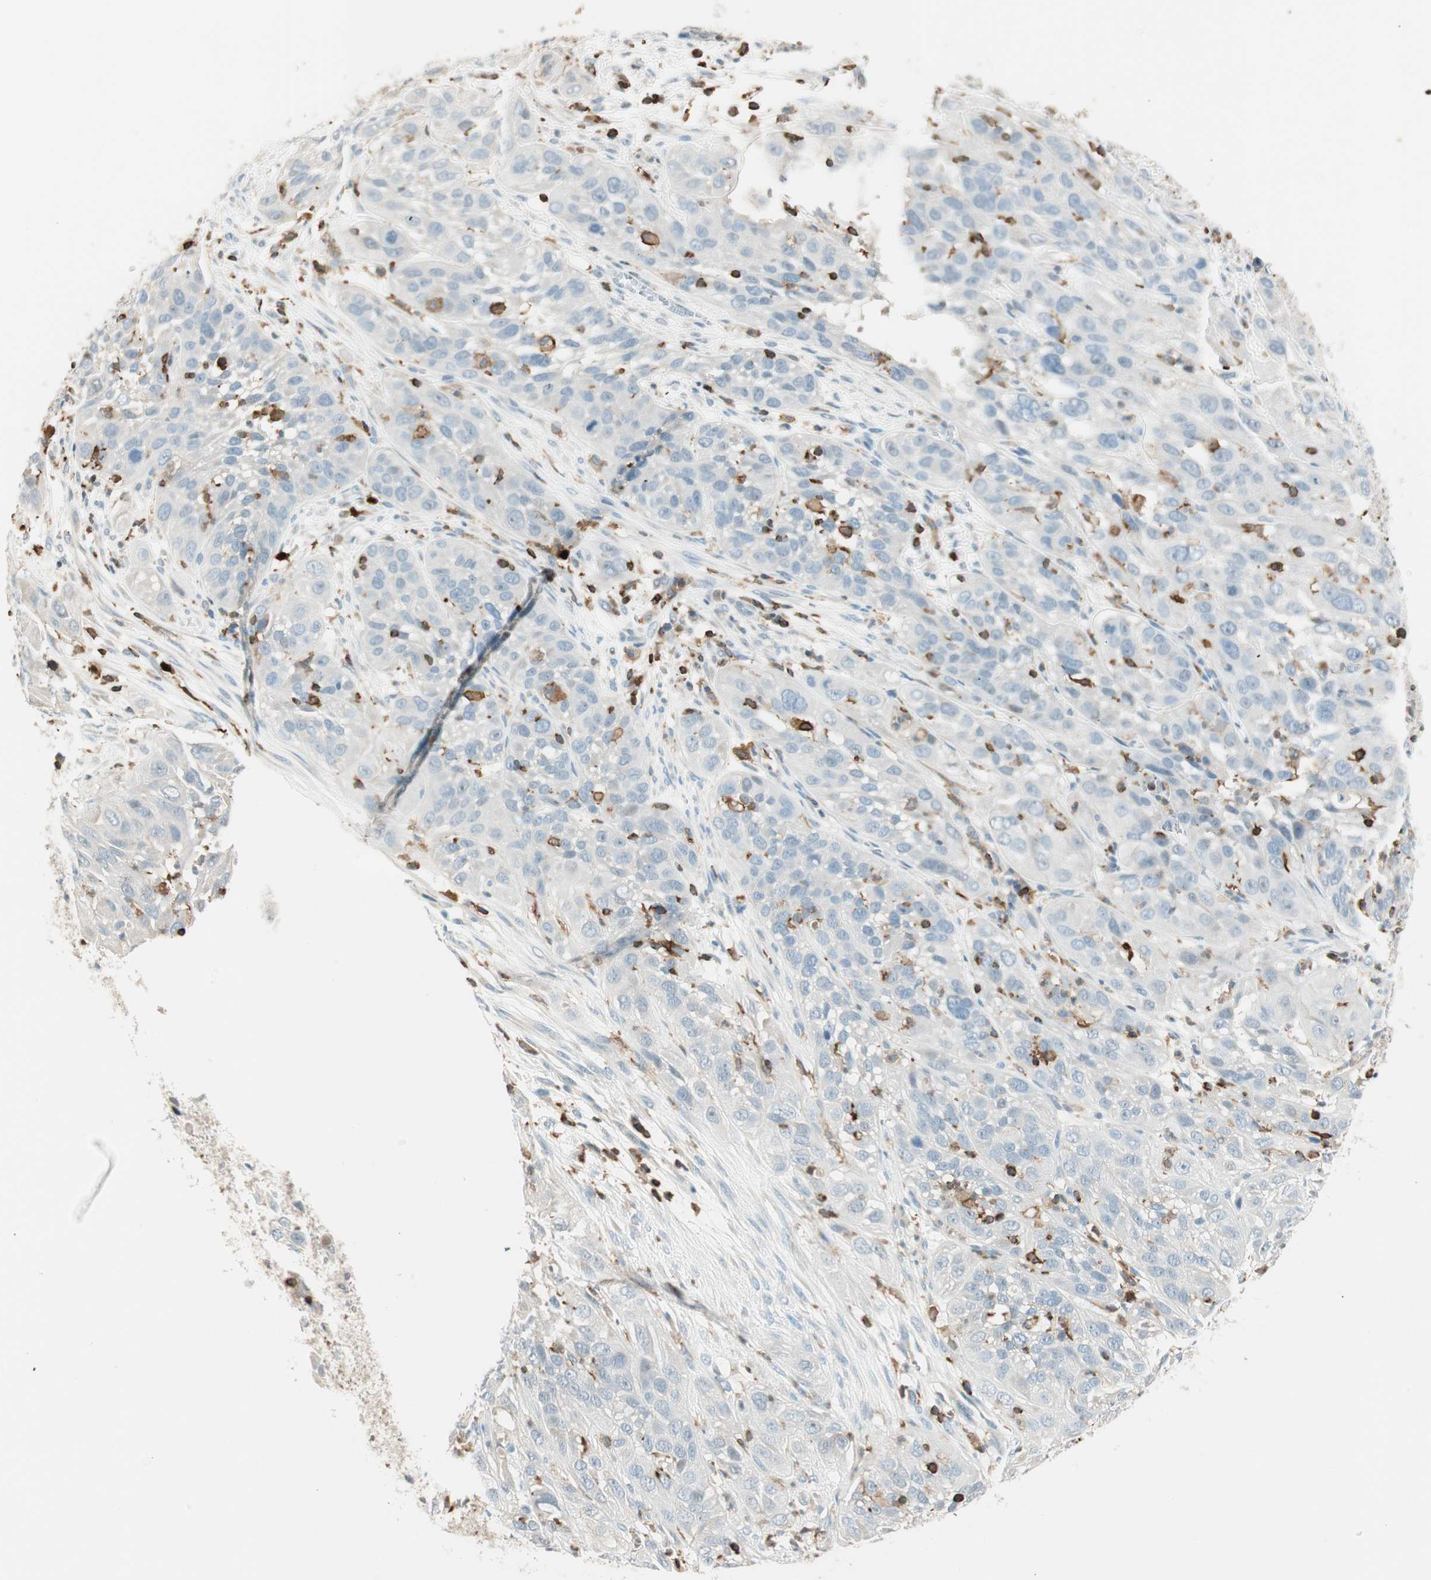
{"staining": {"intensity": "moderate", "quantity": "25%-75%", "location": "cytoplasmic/membranous"}, "tissue": "cervical cancer", "cell_type": "Tumor cells", "image_type": "cancer", "snomed": [{"axis": "morphology", "description": "Squamous cell carcinoma, NOS"}, {"axis": "topography", "description": "Cervix"}], "caption": "IHC histopathology image of human squamous cell carcinoma (cervical) stained for a protein (brown), which demonstrates medium levels of moderate cytoplasmic/membranous expression in approximately 25%-75% of tumor cells.", "gene": "HPGD", "patient": {"sex": "female", "age": 32}}